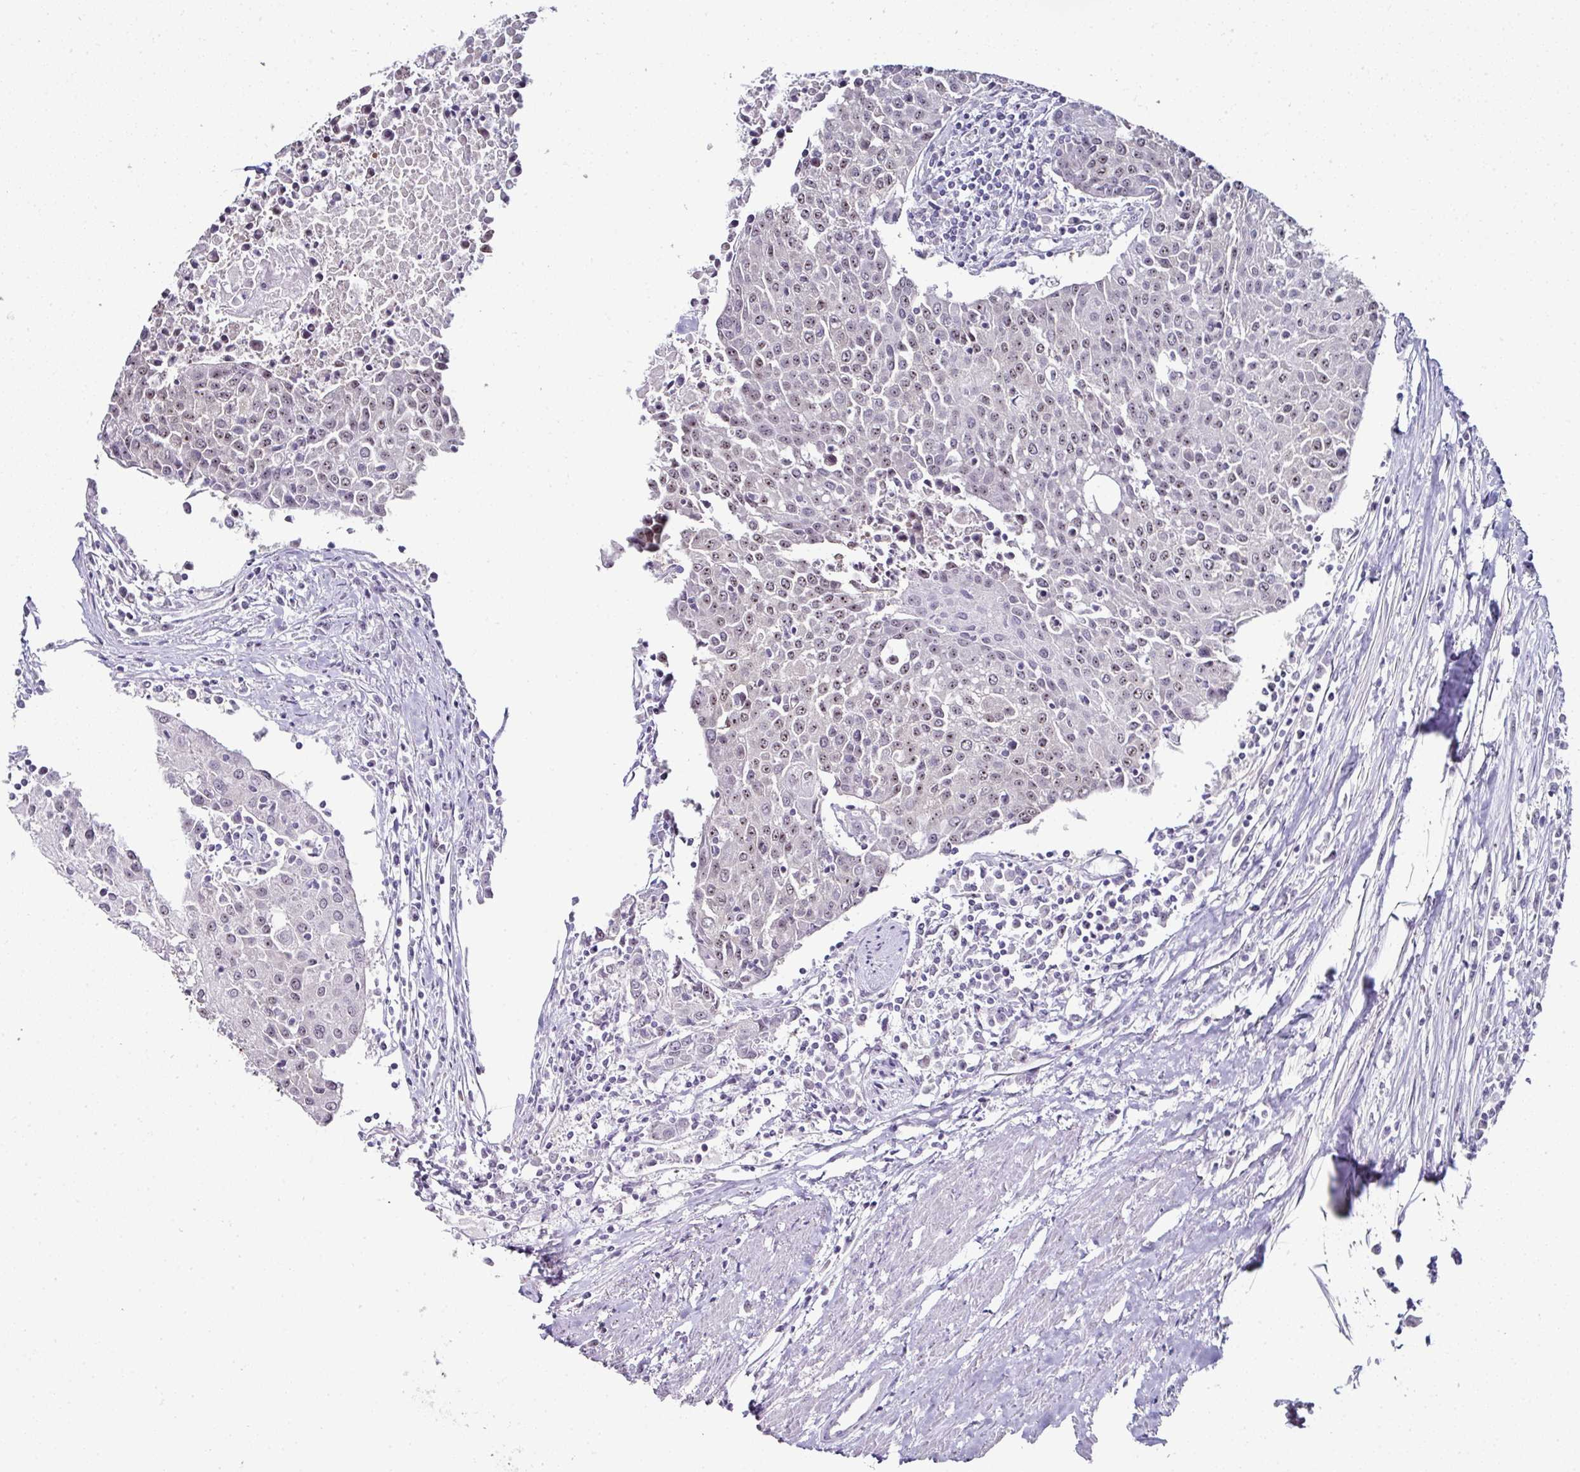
{"staining": {"intensity": "weak", "quantity": "25%-75%", "location": "nuclear"}, "tissue": "urothelial cancer", "cell_type": "Tumor cells", "image_type": "cancer", "snomed": [{"axis": "morphology", "description": "Urothelial carcinoma, High grade"}, {"axis": "topography", "description": "Urinary bladder"}], "caption": "Urothelial cancer stained with a protein marker exhibits weak staining in tumor cells.", "gene": "NACC2", "patient": {"sex": "female", "age": 85}}